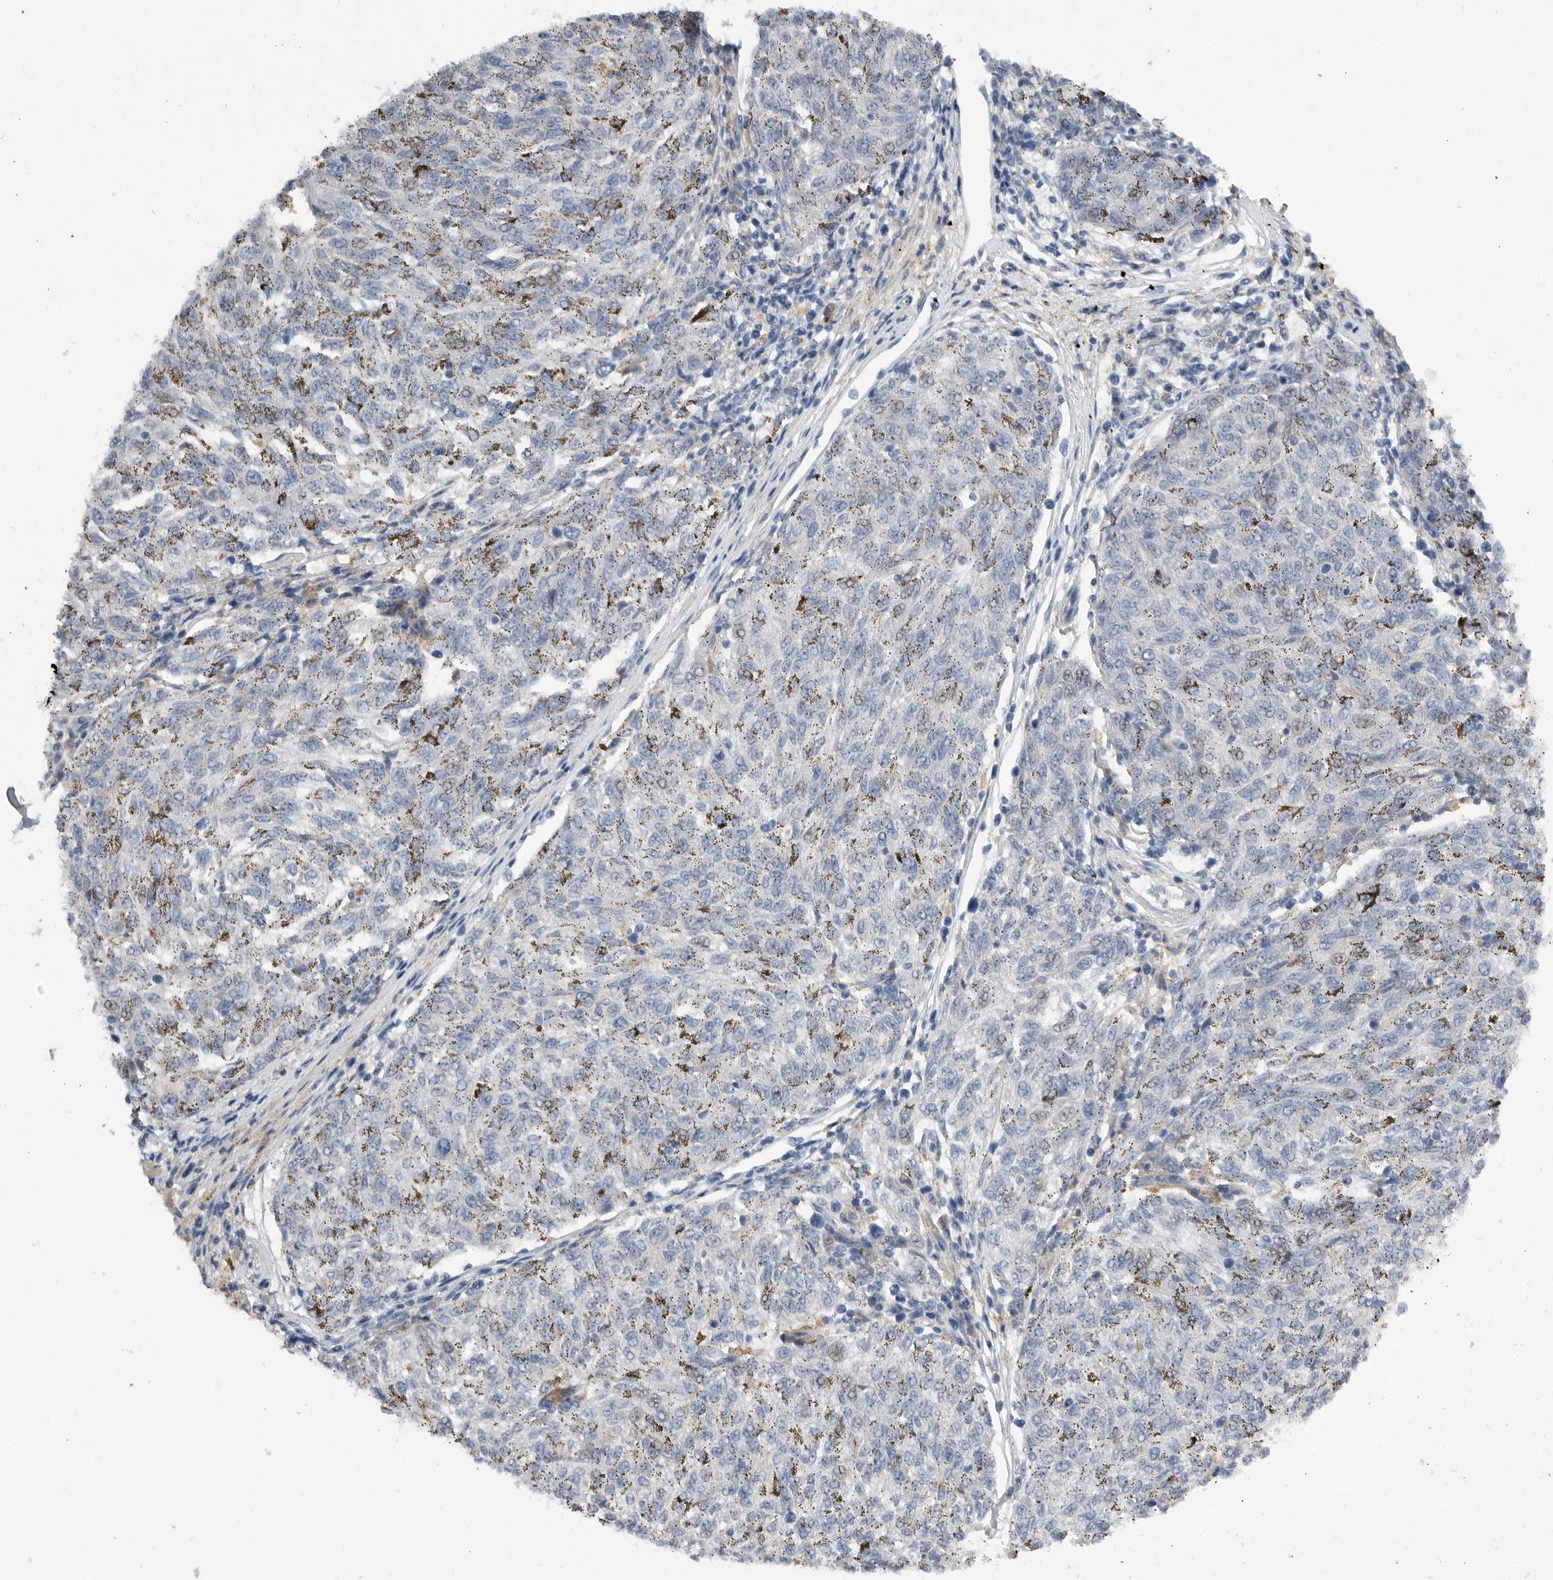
{"staining": {"intensity": "negative", "quantity": "none", "location": "none"}, "tissue": "melanoma", "cell_type": "Tumor cells", "image_type": "cancer", "snomed": [{"axis": "morphology", "description": "Malignant melanoma, NOS"}, {"axis": "topography", "description": "Skin"}], "caption": "Melanoma was stained to show a protein in brown. There is no significant staining in tumor cells.", "gene": "EDEM3", "patient": {"sex": "female", "age": 72}}